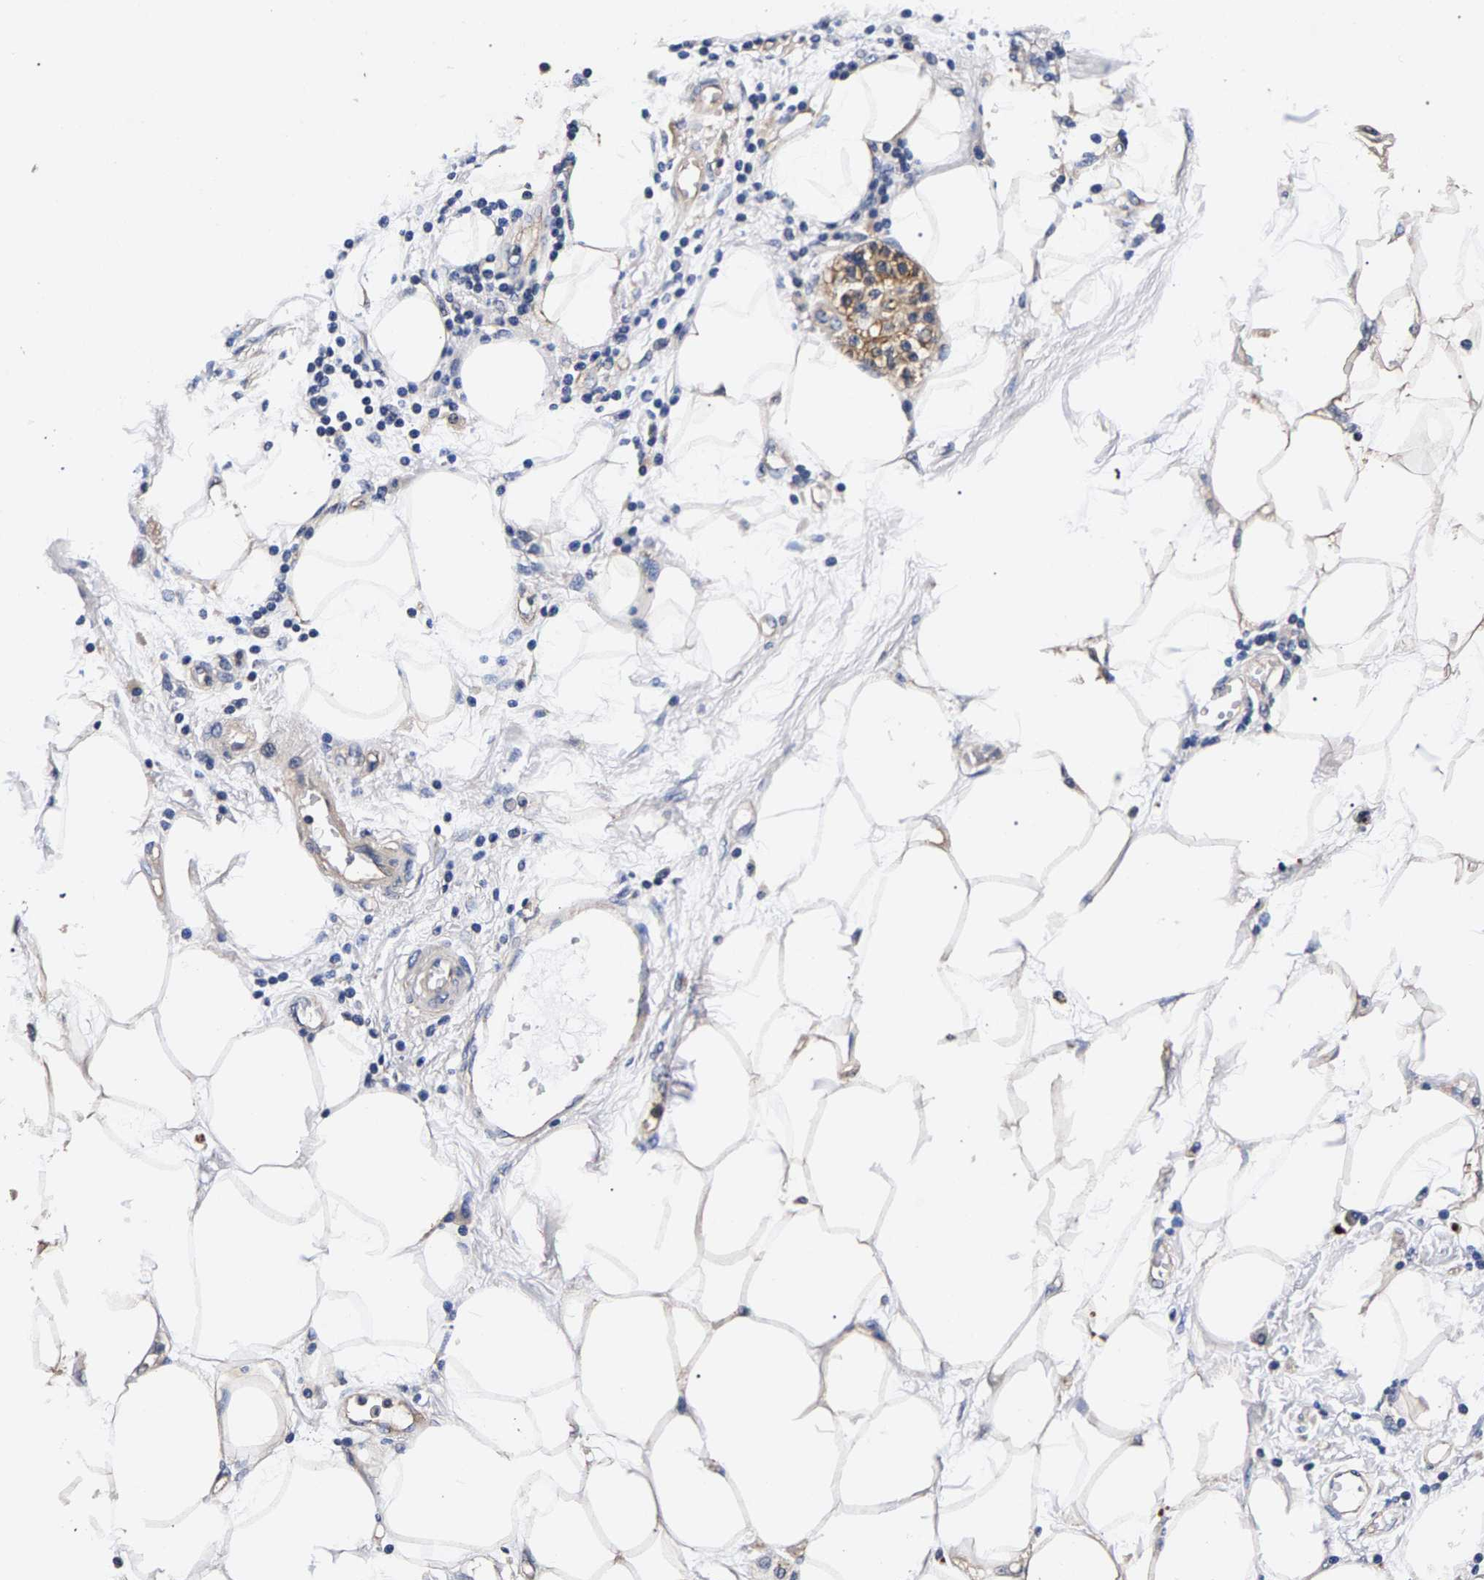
{"staining": {"intensity": "weak", "quantity": ">75%", "location": "cytoplasmic/membranous"}, "tissue": "adipose tissue", "cell_type": "Adipocytes", "image_type": "normal", "snomed": [{"axis": "morphology", "description": "Normal tissue, NOS"}, {"axis": "morphology", "description": "Adenocarcinoma, NOS"}, {"axis": "topography", "description": "Duodenum"}, {"axis": "topography", "description": "Peripheral nerve tissue"}], "caption": "Protein analysis of unremarkable adipose tissue reveals weak cytoplasmic/membranous staining in about >75% of adipocytes. (brown staining indicates protein expression, while blue staining denotes nuclei).", "gene": "MARCHF7", "patient": {"sex": "female", "age": 60}}